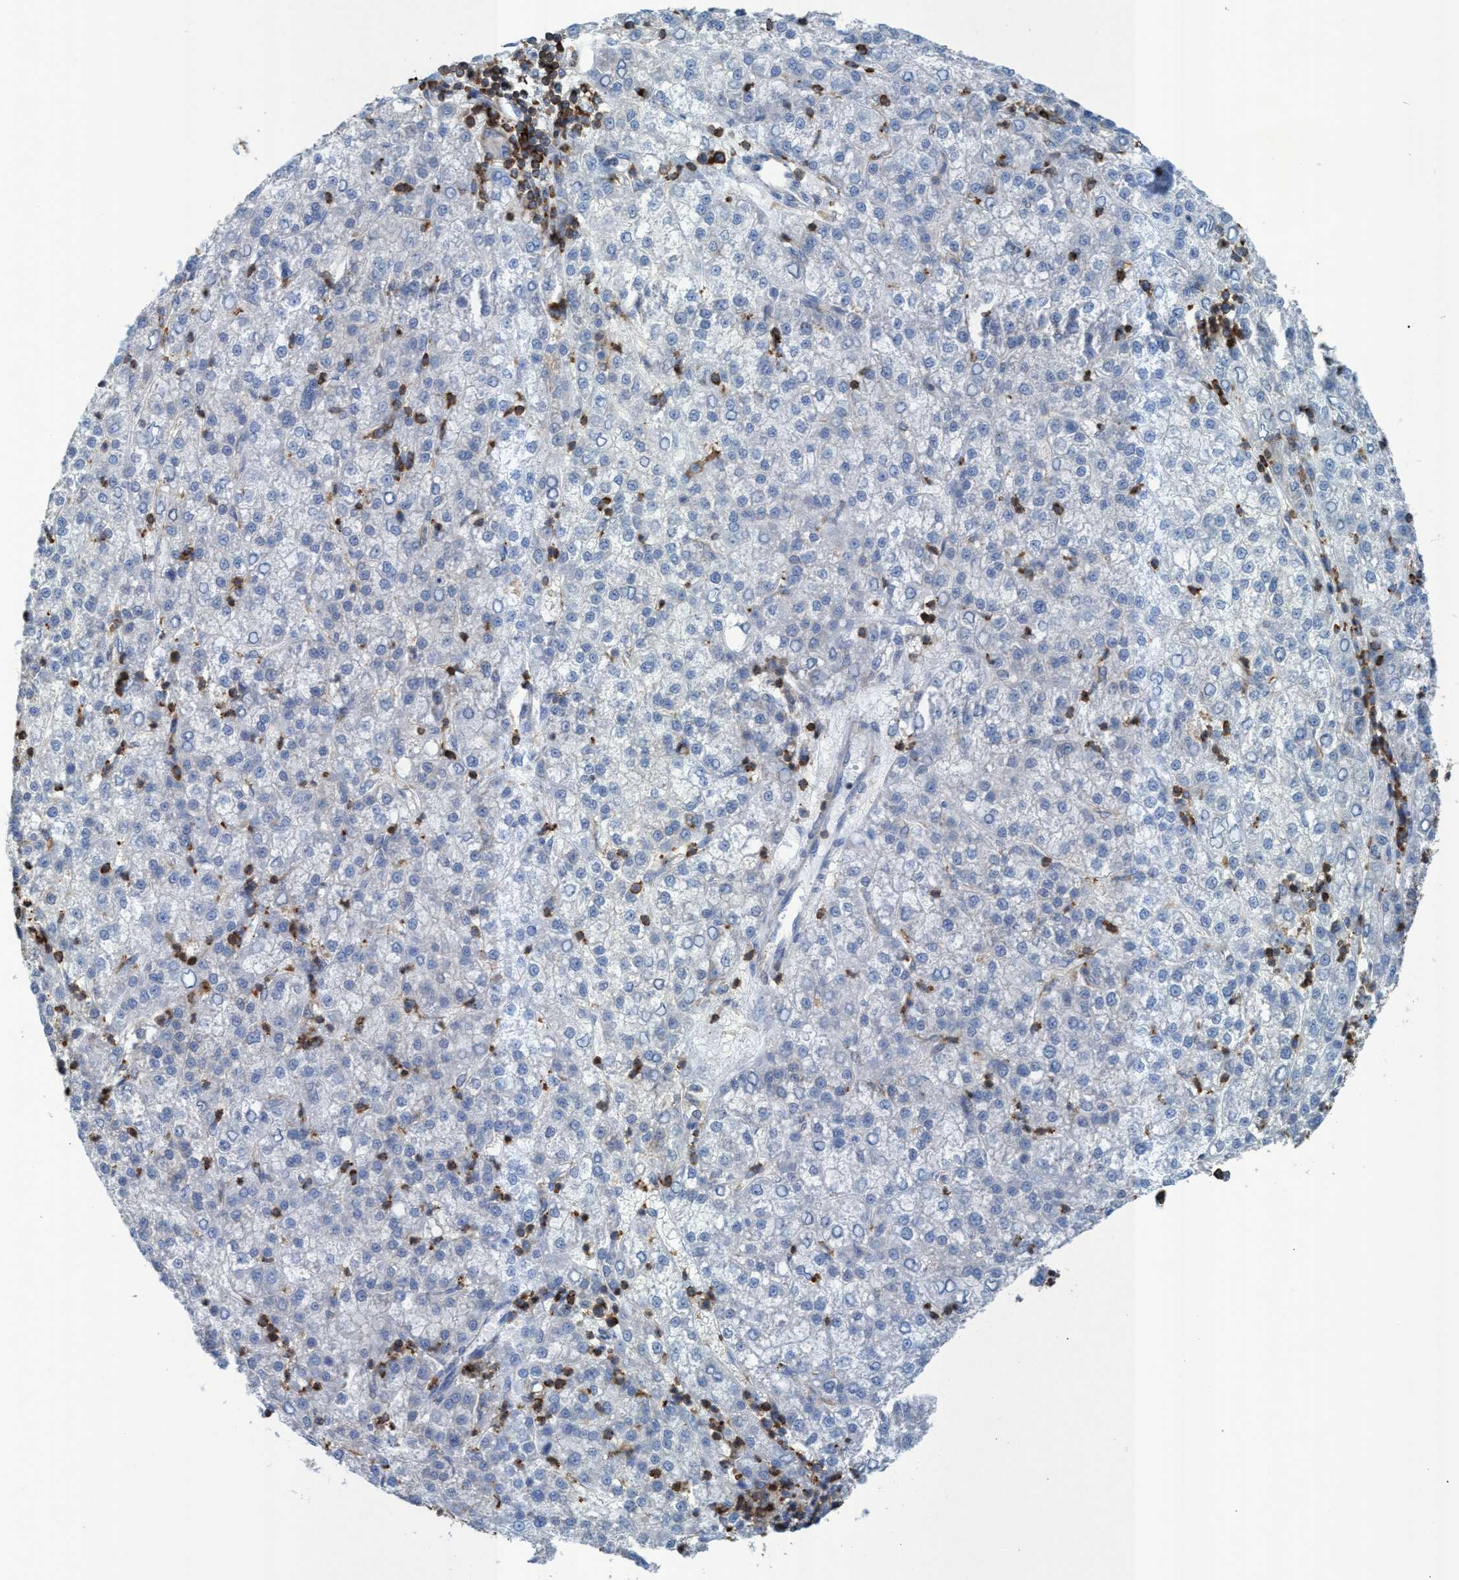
{"staining": {"intensity": "negative", "quantity": "none", "location": "none"}, "tissue": "liver cancer", "cell_type": "Tumor cells", "image_type": "cancer", "snomed": [{"axis": "morphology", "description": "Carcinoma, Hepatocellular, NOS"}, {"axis": "topography", "description": "Liver"}], "caption": "This is a histopathology image of immunohistochemistry staining of liver hepatocellular carcinoma, which shows no positivity in tumor cells.", "gene": "EZR", "patient": {"sex": "female", "age": 58}}